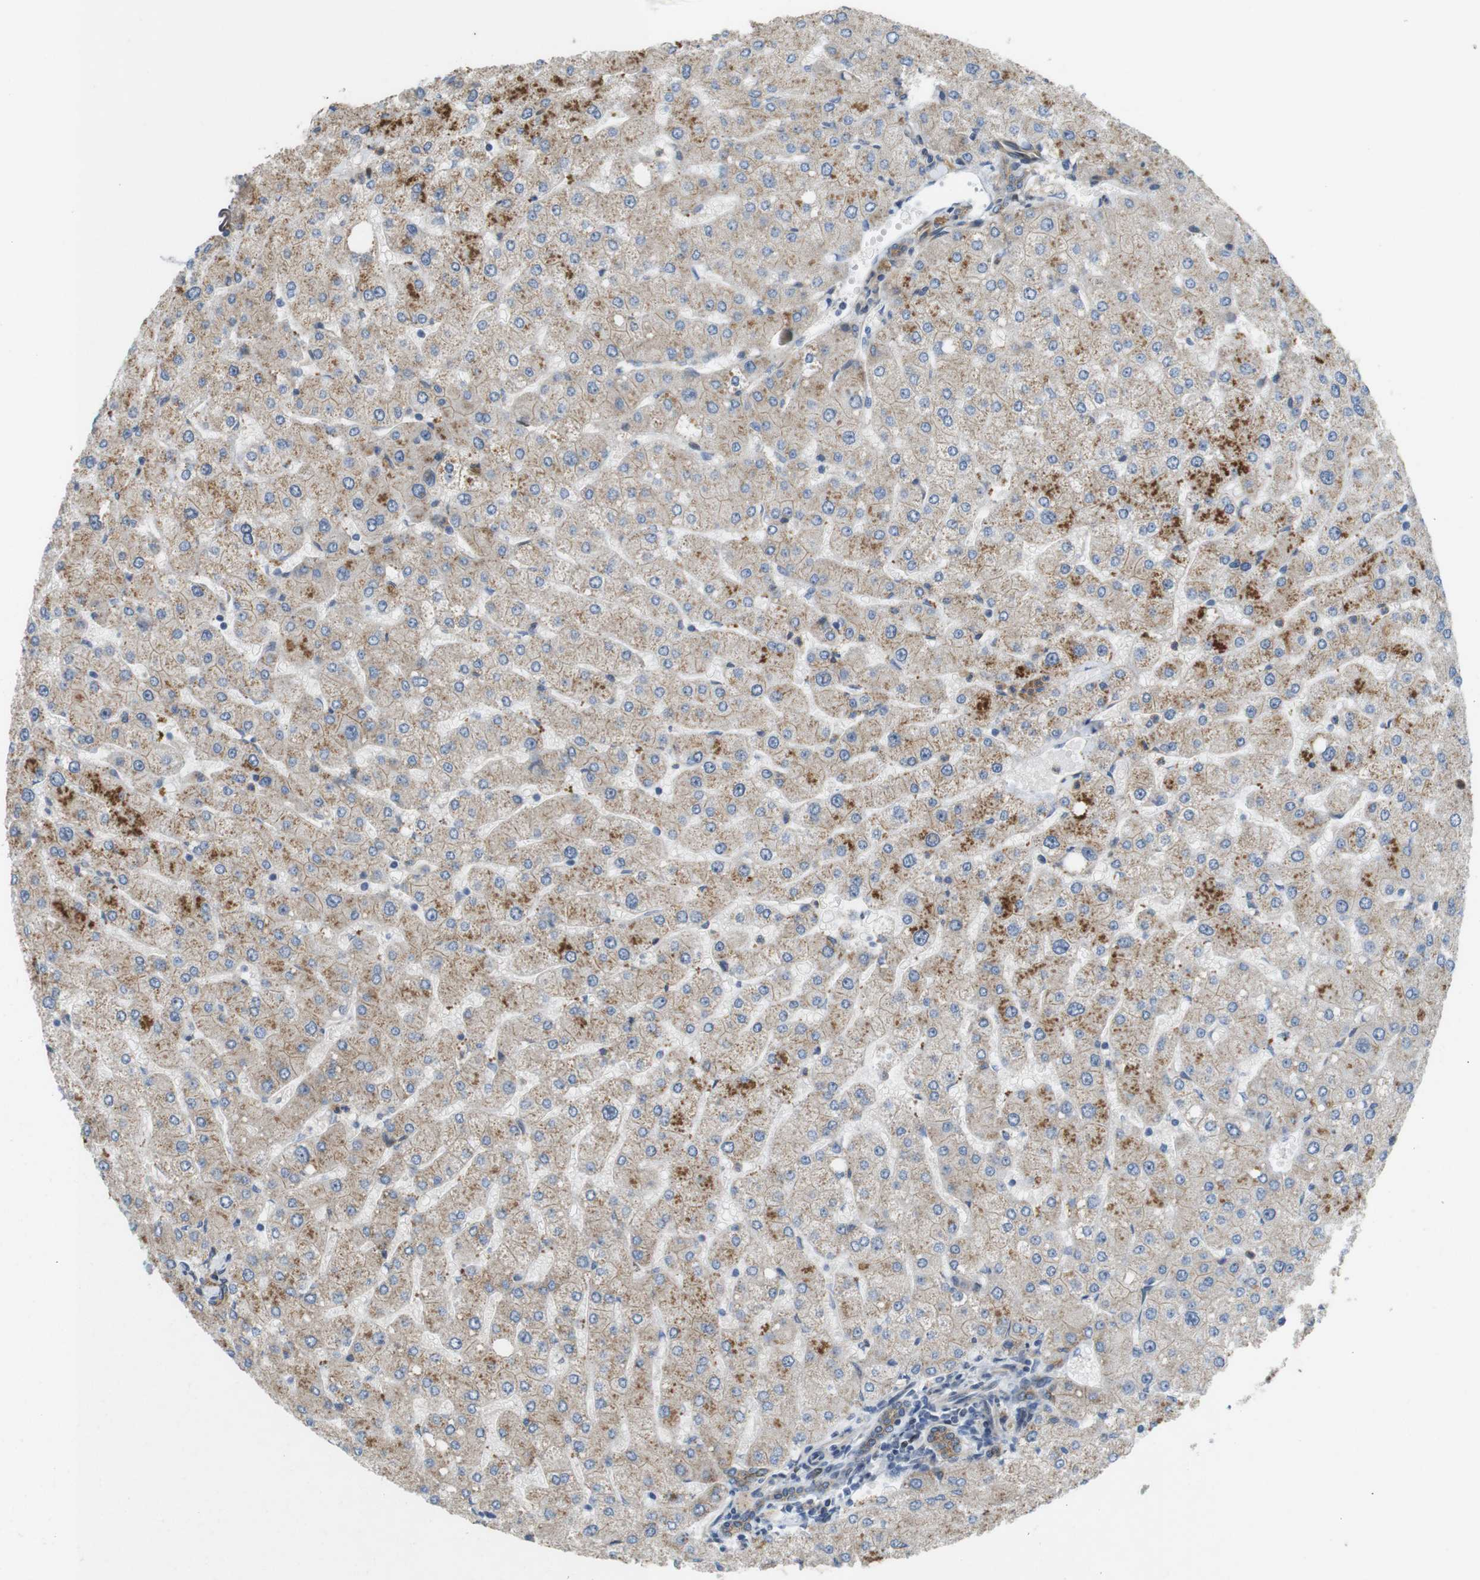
{"staining": {"intensity": "moderate", "quantity": ">75%", "location": "cytoplasmic/membranous"}, "tissue": "liver", "cell_type": "Cholangiocytes", "image_type": "normal", "snomed": [{"axis": "morphology", "description": "Normal tissue, NOS"}, {"axis": "topography", "description": "Liver"}], "caption": "Immunohistochemical staining of benign liver displays >75% levels of moderate cytoplasmic/membranous protein positivity in about >75% of cholangiocytes. (DAB (3,3'-diaminobenzidine) IHC with brightfield microscopy, high magnification).", "gene": "PCDH10", "patient": {"sex": "male", "age": 55}}